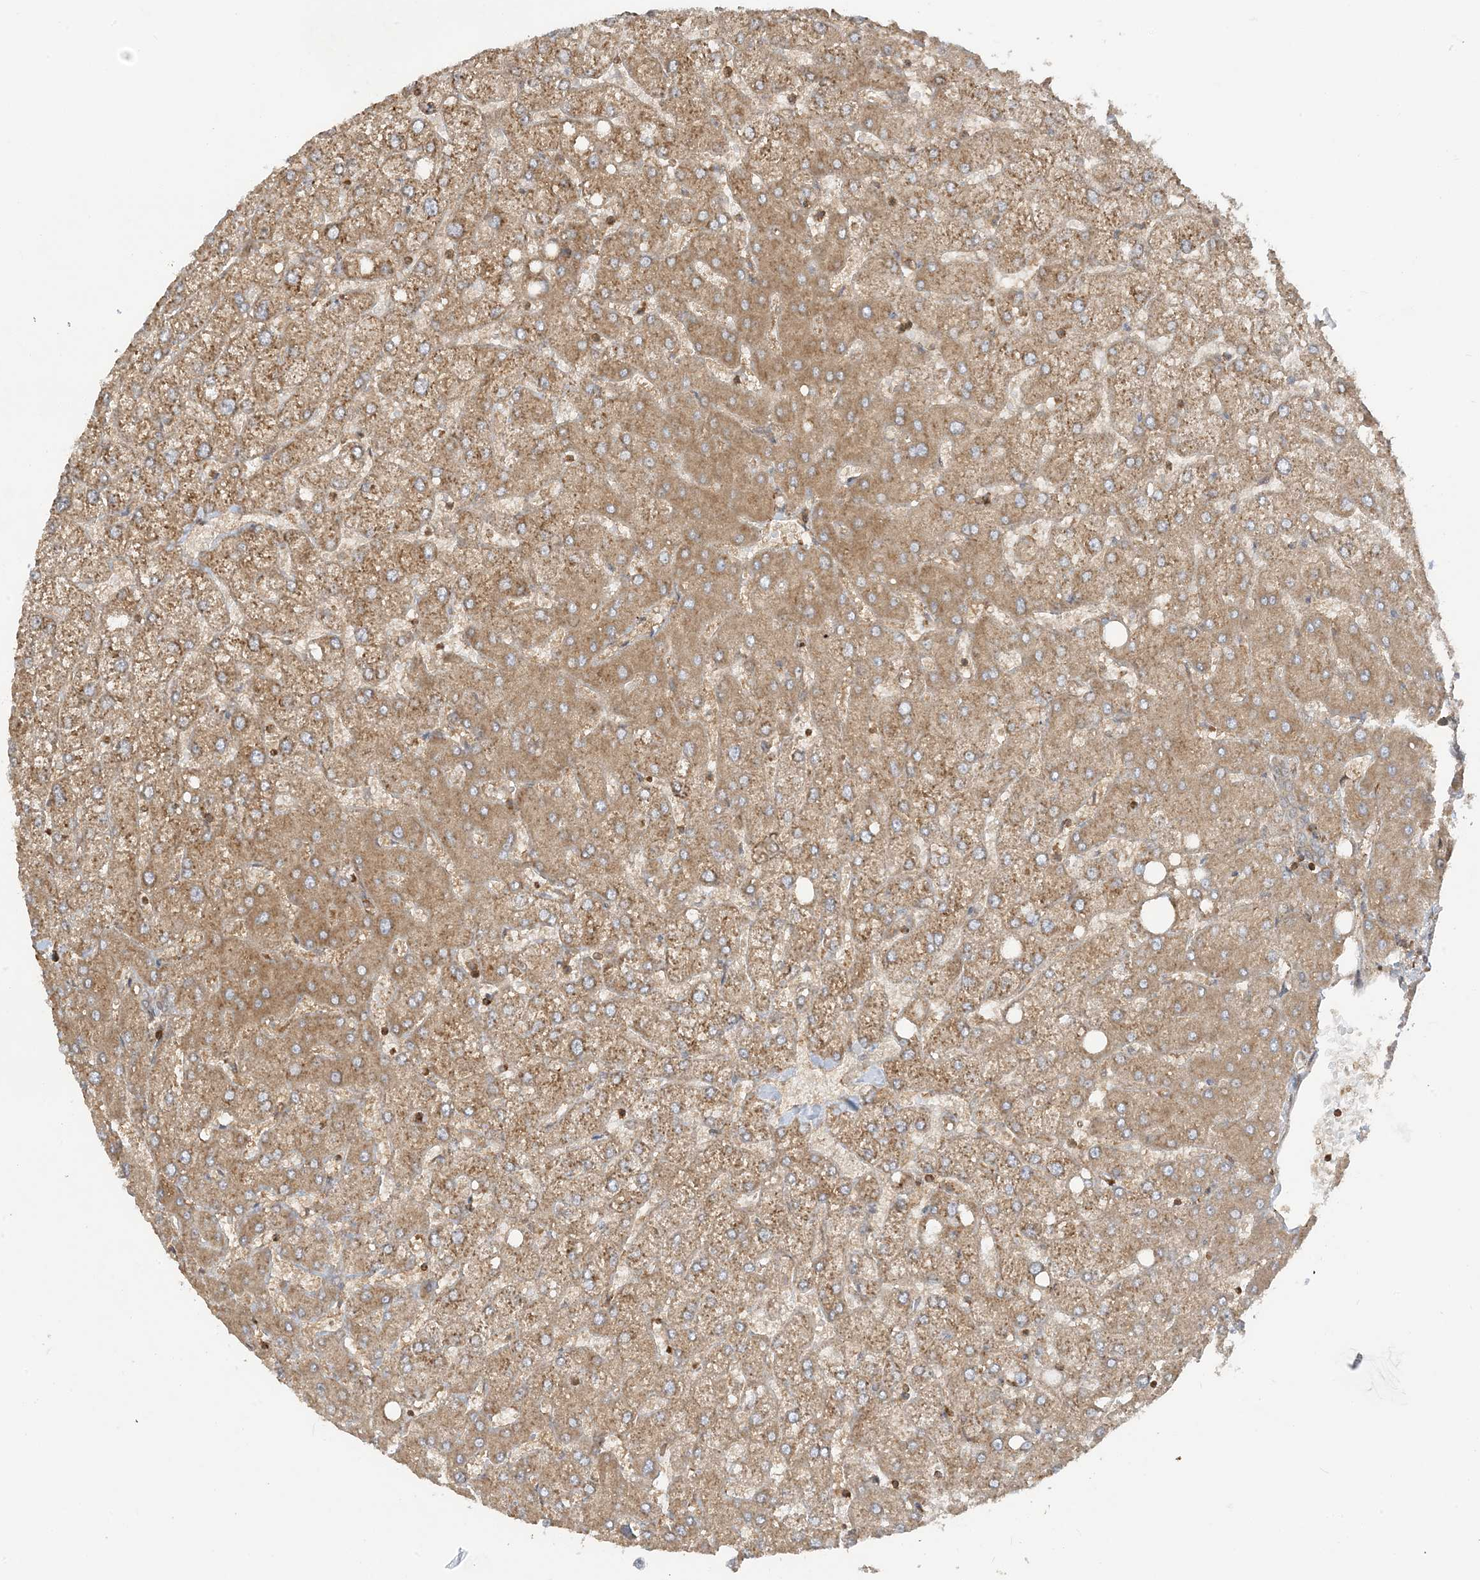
{"staining": {"intensity": "moderate", "quantity": "25%-75%", "location": "cytoplasmic/membranous"}, "tissue": "liver", "cell_type": "Cholangiocytes", "image_type": "normal", "snomed": [{"axis": "morphology", "description": "Normal tissue, NOS"}, {"axis": "topography", "description": "Liver"}], "caption": "Protein staining of benign liver displays moderate cytoplasmic/membranous expression in about 25%-75% of cholangiocytes. (DAB (3,3'-diaminobenzidine) IHC with brightfield microscopy, high magnification).", "gene": "SRP72", "patient": {"sex": "female", "age": 54}}